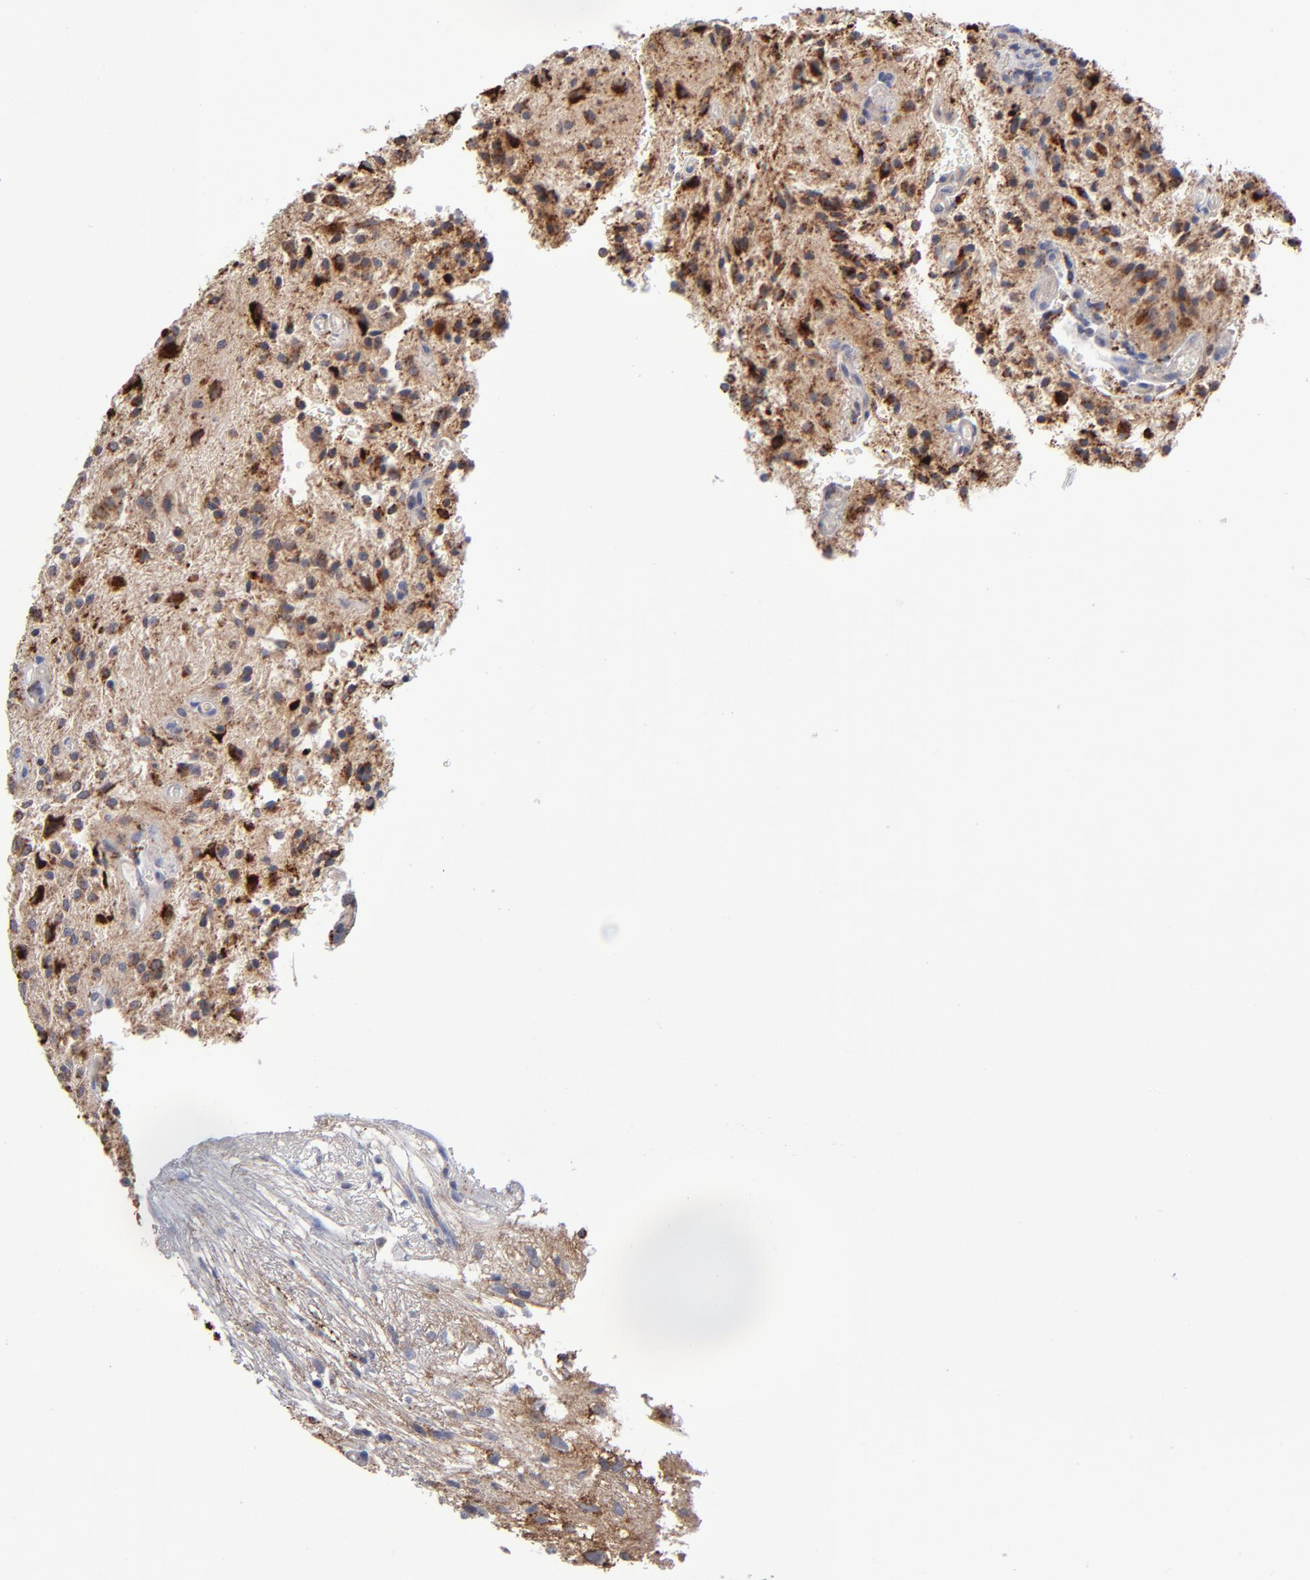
{"staining": {"intensity": "moderate", "quantity": ">75%", "location": "cytoplasmic/membranous"}, "tissue": "glioma", "cell_type": "Tumor cells", "image_type": "cancer", "snomed": [{"axis": "morphology", "description": "Glioma, malignant, NOS"}, {"axis": "topography", "description": "Cerebellum"}], "caption": "Immunohistochemical staining of glioma (malignant) demonstrates medium levels of moderate cytoplasmic/membranous protein expression in about >75% of tumor cells.", "gene": "RRAGB", "patient": {"sex": "female", "age": 10}}